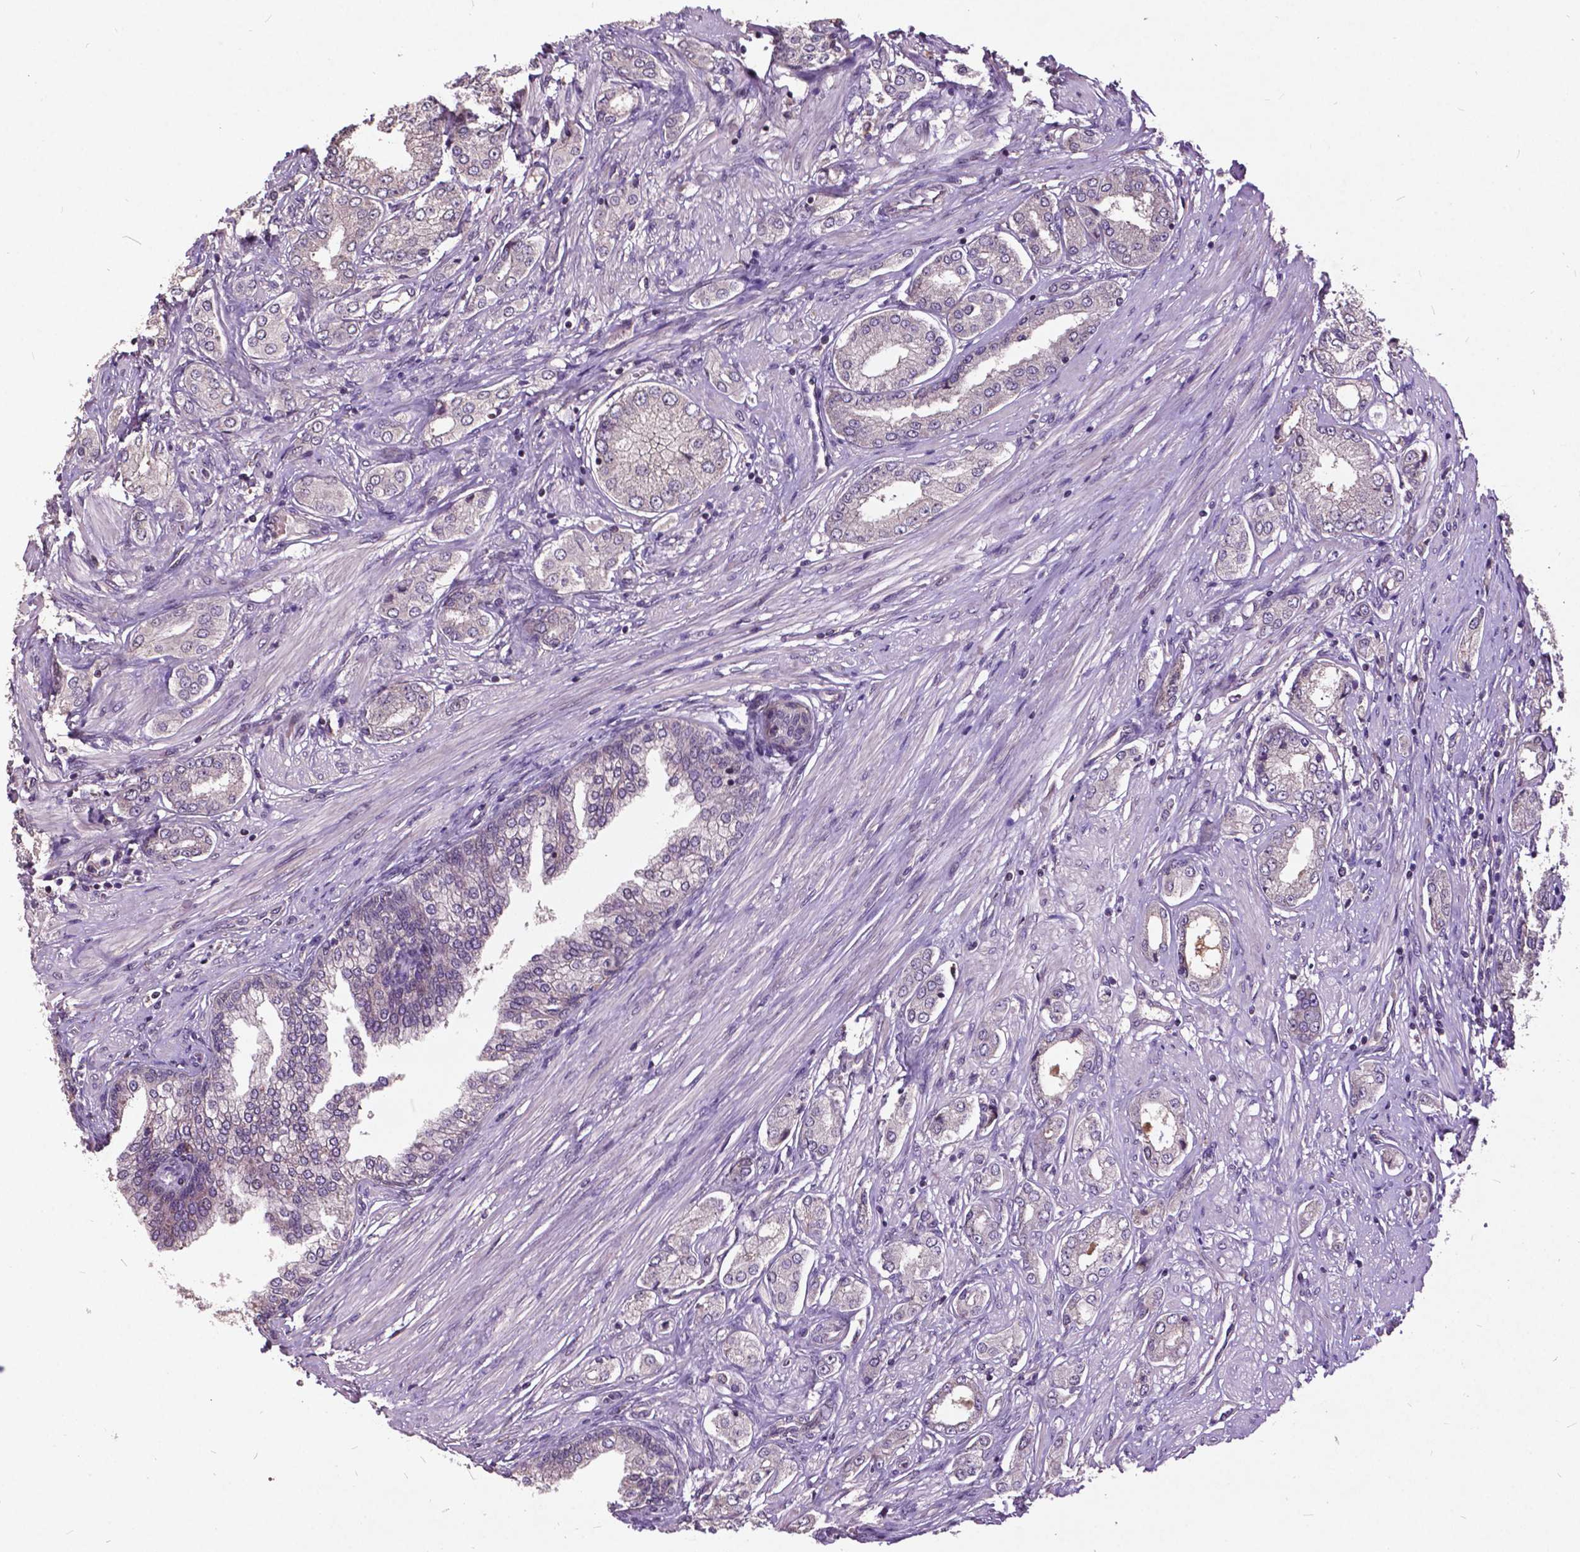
{"staining": {"intensity": "negative", "quantity": "none", "location": "none"}, "tissue": "prostate cancer", "cell_type": "Tumor cells", "image_type": "cancer", "snomed": [{"axis": "morphology", "description": "Adenocarcinoma, NOS"}, {"axis": "topography", "description": "Prostate"}], "caption": "IHC of adenocarcinoma (prostate) demonstrates no expression in tumor cells.", "gene": "AP1S3", "patient": {"sex": "male", "age": 63}}